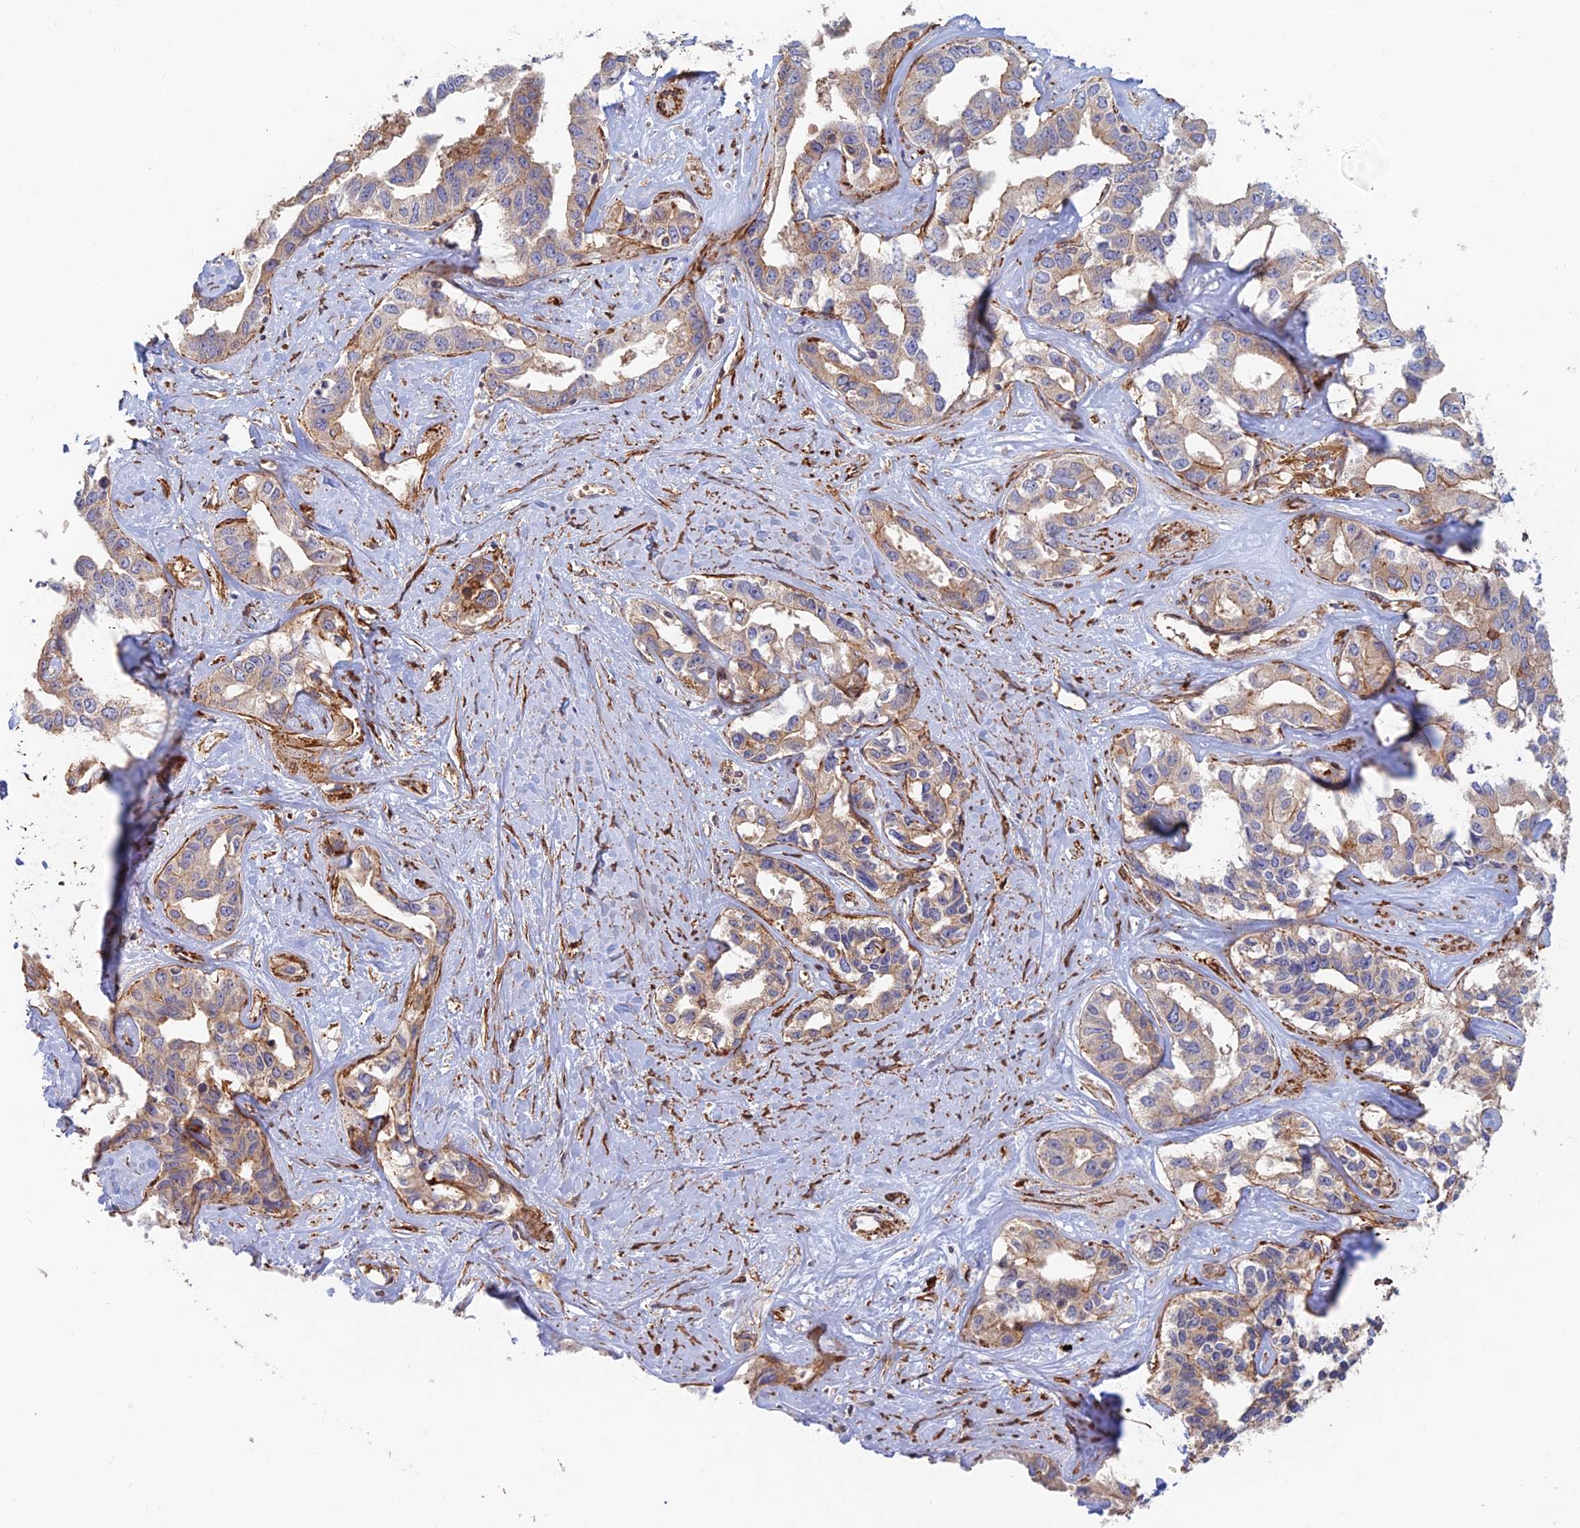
{"staining": {"intensity": "moderate", "quantity": "25%-75%", "location": "cytoplasmic/membranous"}, "tissue": "liver cancer", "cell_type": "Tumor cells", "image_type": "cancer", "snomed": [{"axis": "morphology", "description": "Cholangiocarcinoma"}, {"axis": "topography", "description": "Liver"}], "caption": "IHC of human cholangiocarcinoma (liver) demonstrates medium levels of moderate cytoplasmic/membranous expression in approximately 25%-75% of tumor cells.", "gene": "PAK4", "patient": {"sex": "male", "age": 59}}